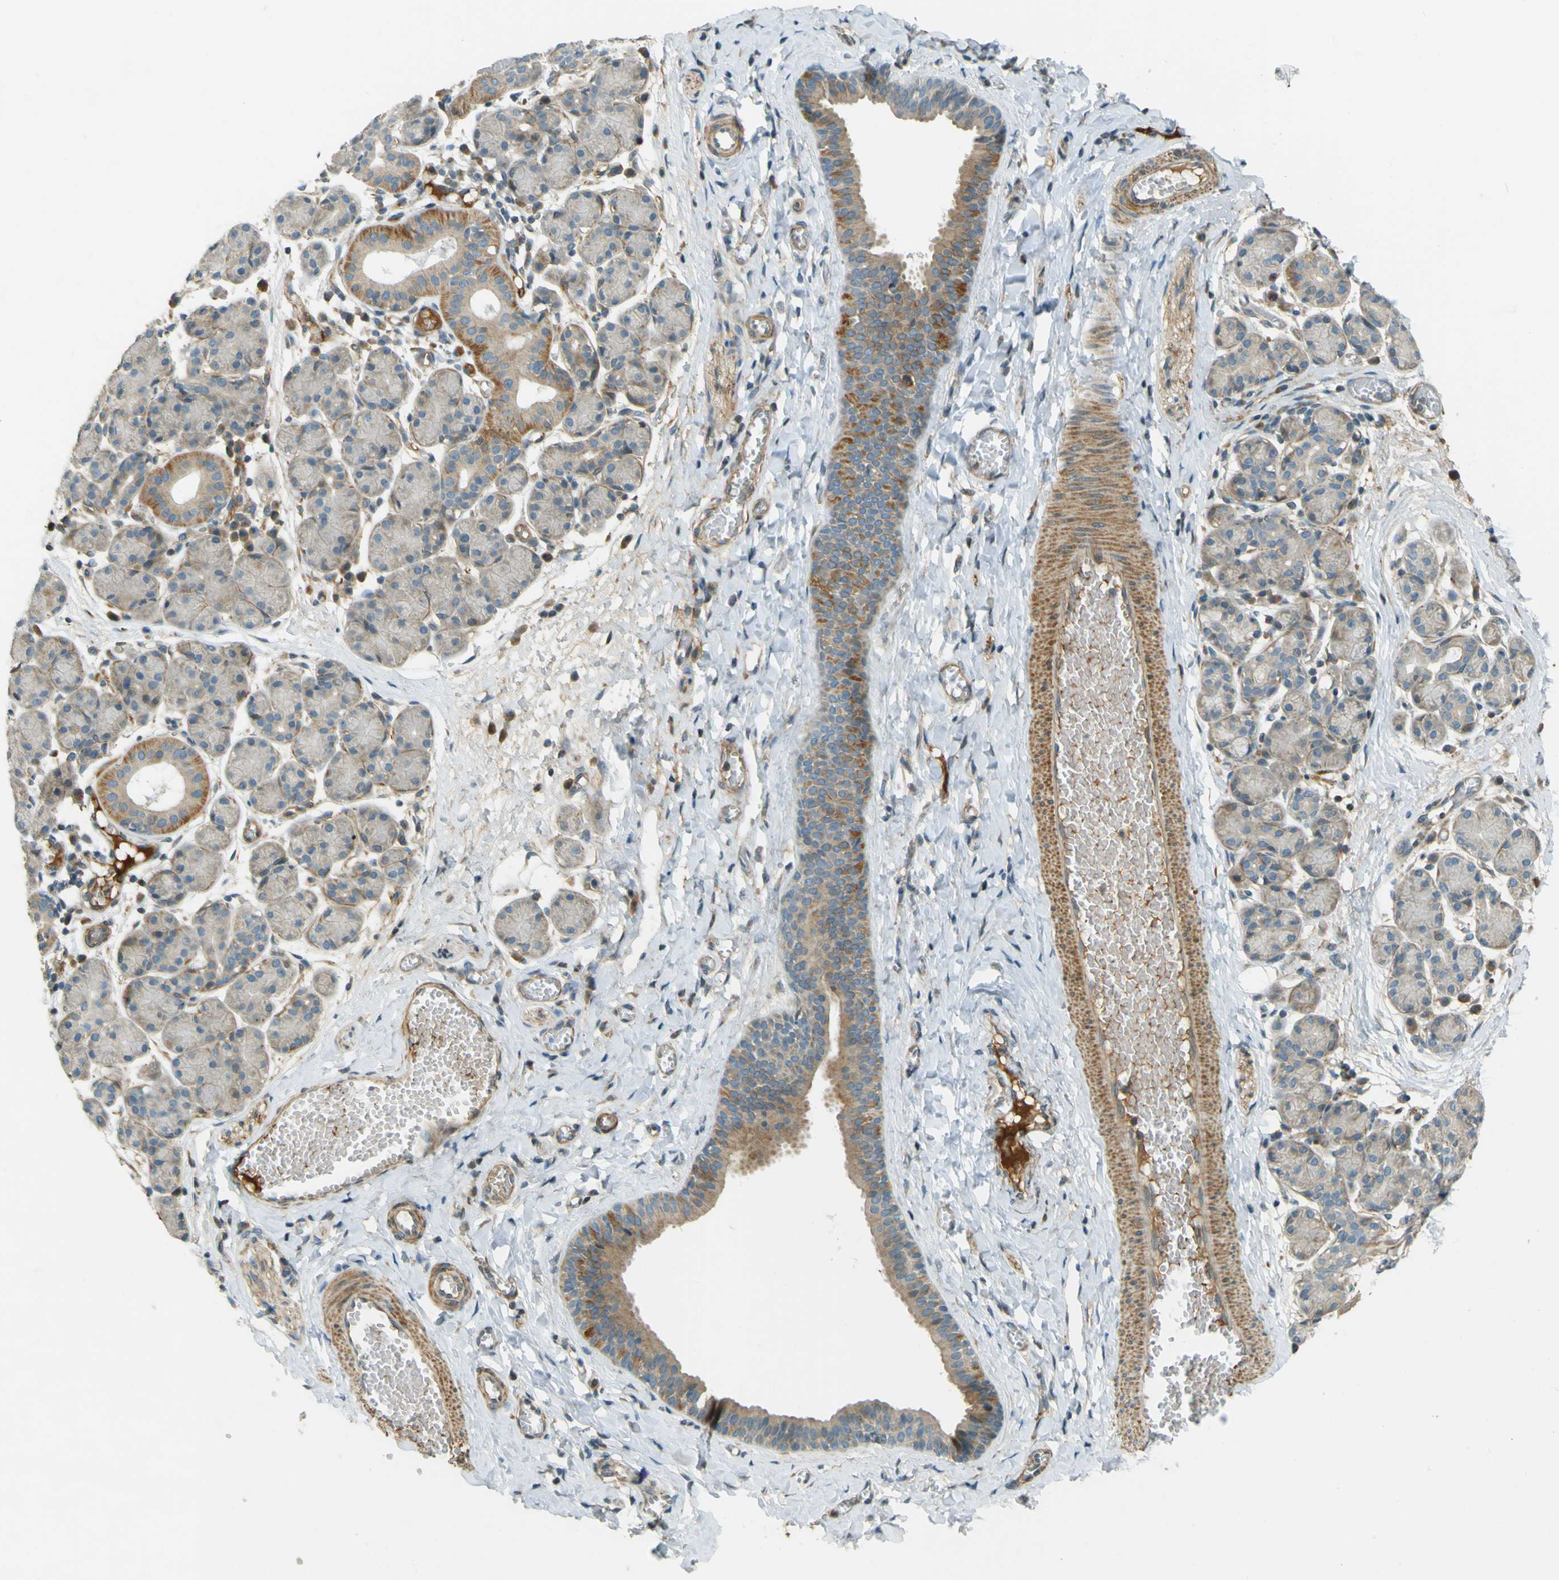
{"staining": {"intensity": "moderate", "quantity": "25%-75%", "location": "cytoplasmic/membranous"}, "tissue": "salivary gland", "cell_type": "Glandular cells", "image_type": "normal", "snomed": [{"axis": "morphology", "description": "Normal tissue, NOS"}, {"axis": "morphology", "description": "Inflammation, NOS"}, {"axis": "topography", "description": "Lymph node"}, {"axis": "topography", "description": "Salivary gland"}], "caption": "IHC micrograph of normal salivary gland: human salivary gland stained using immunohistochemistry exhibits medium levels of moderate protein expression localized specifically in the cytoplasmic/membranous of glandular cells, appearing as a cytoplasmic/membranous brown color.", "gene": "LPCAT1", "patient": {"sex": "male", "age": 3}}